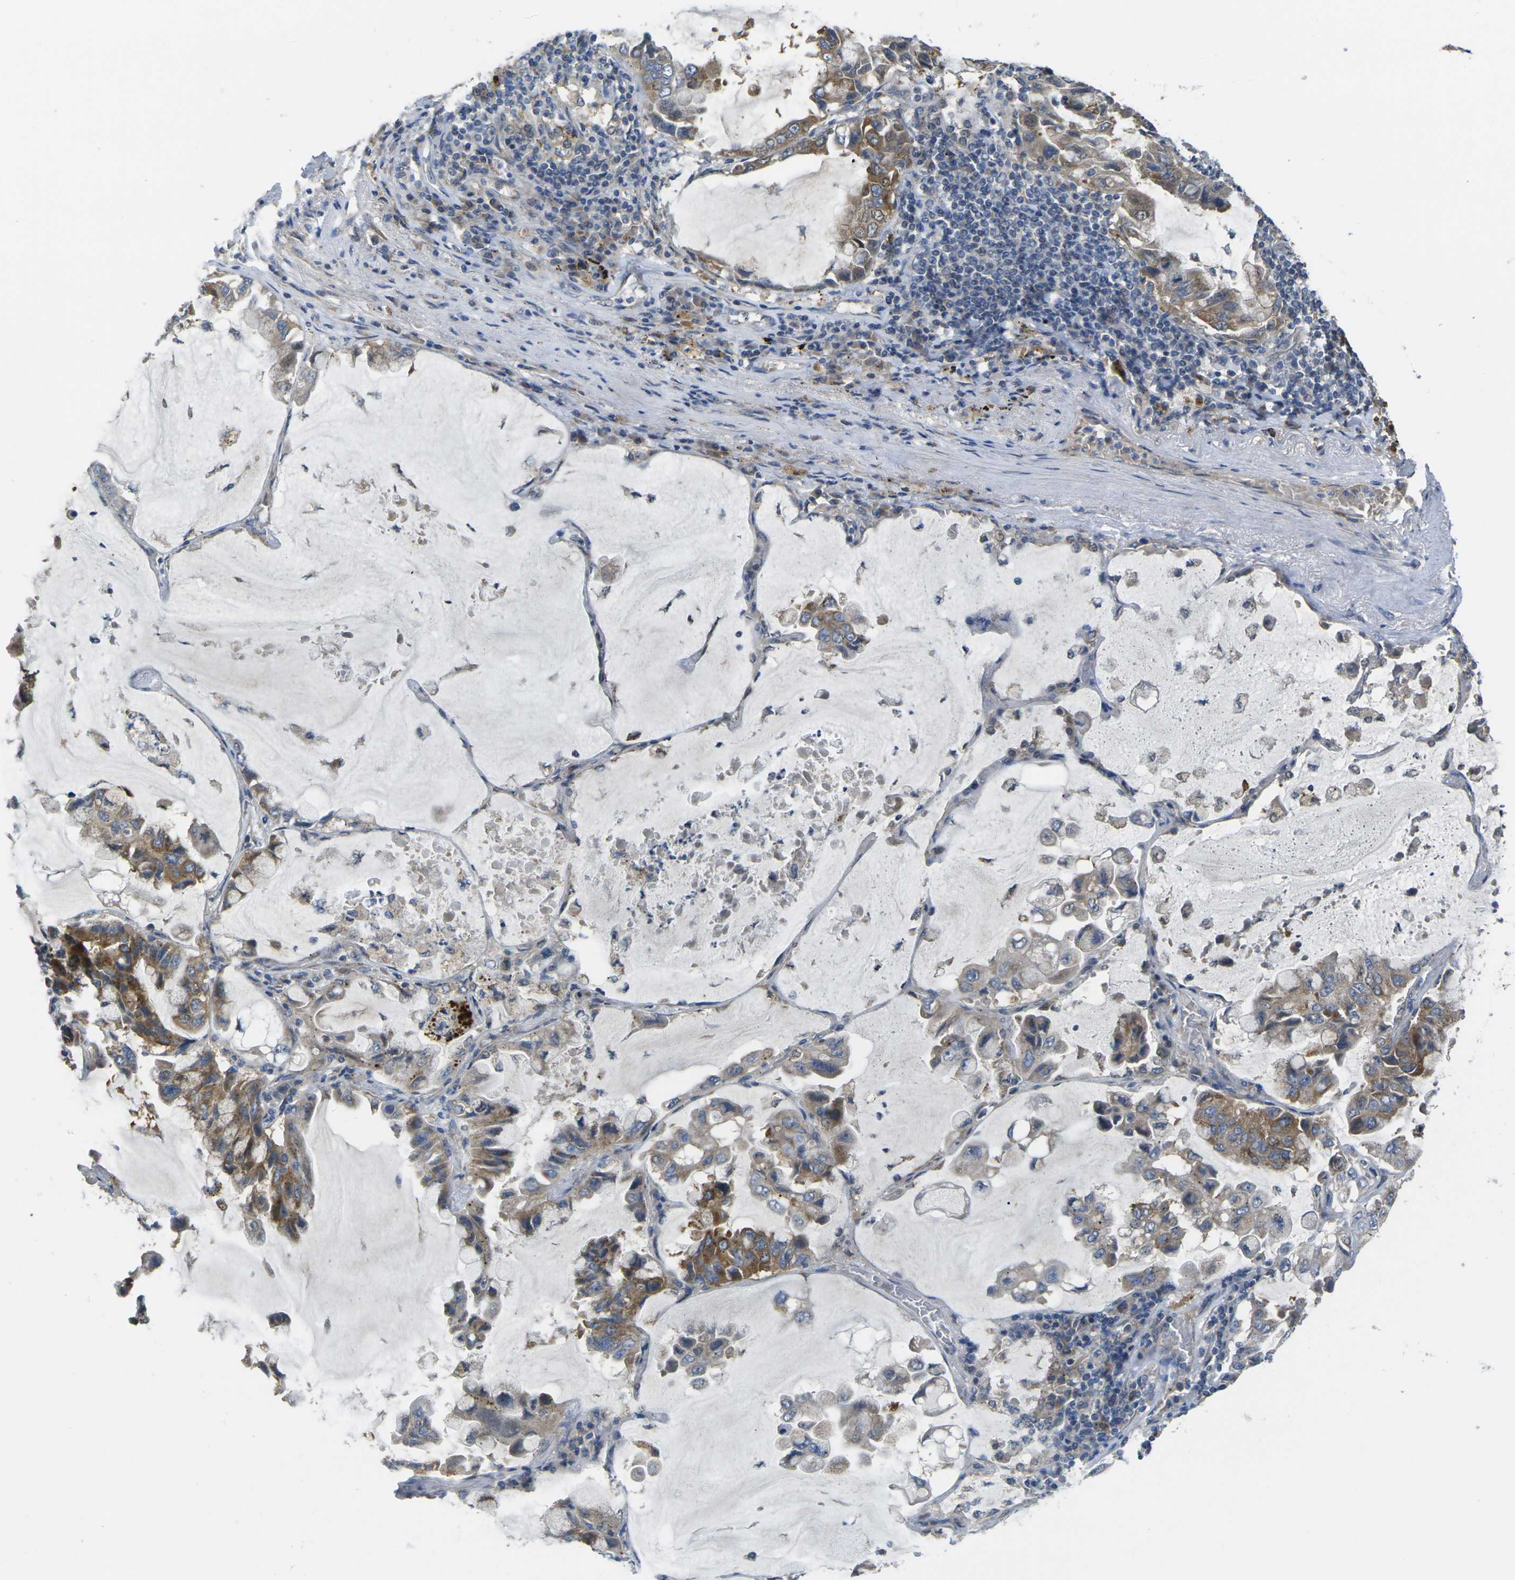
{"staining": {"intensity": "moderate", "quantity": ">75%", "location": "cytoplasmic/membranous"}, "tissue": "lung cancer", "cell_type": "Tumor cells", "image_type": "cancer", "snomed": [{"axis": "morphology", "description": "Adenocarcinoma, NOS"}, {"axis": "topography", "description": "Lung"}], "caption": "Immunohistochemical staining of human adenocarcinoma (lung) shows moderate cytoplasmic/membranous protein expression in approximately >75% of tumor cells.", "gene": "GNA12", "patient": {"sex": "male", "age": 64}}